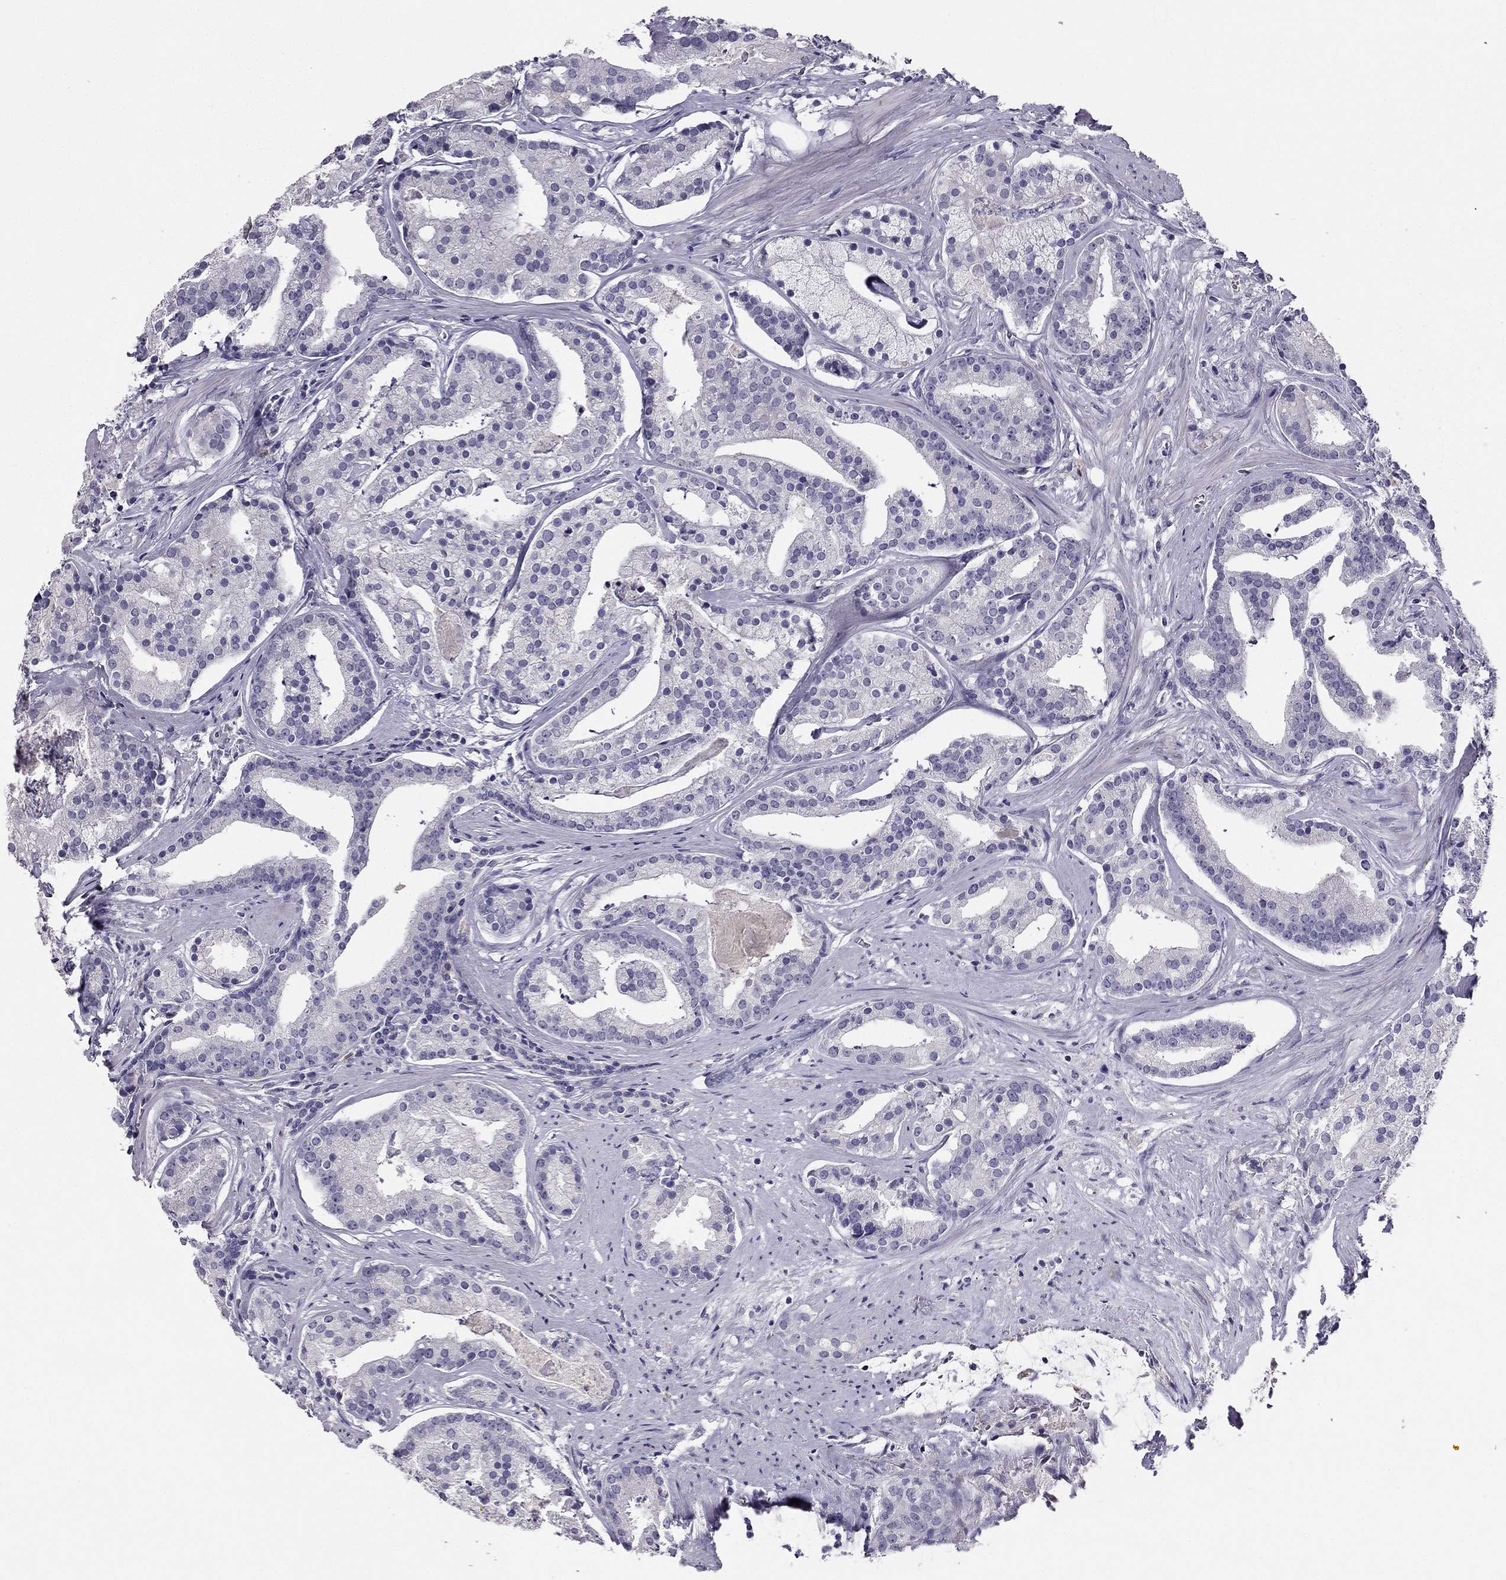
{"staining": {"intensity": "negative", "quantity": "none", "location": "none"}, "tissue": "prostate cancer", "cell_type": "Tumor cells", "image_type": "cancer", "snomed": [{"axis": "morphology", "description": "Adenocarcinoma, NOS"}, {"axis": "topography", "description": "Prostate and seminal vesicle, NOS"}, {"axis": "topography", "description": "Prostate"}], "caption": "Immunohistochemical staining of human prostate adenocarcinoma exhibits no significant expression in tumor cells.", "gene": "CALB2", "patient": {"sex": "male", "age": 44}}